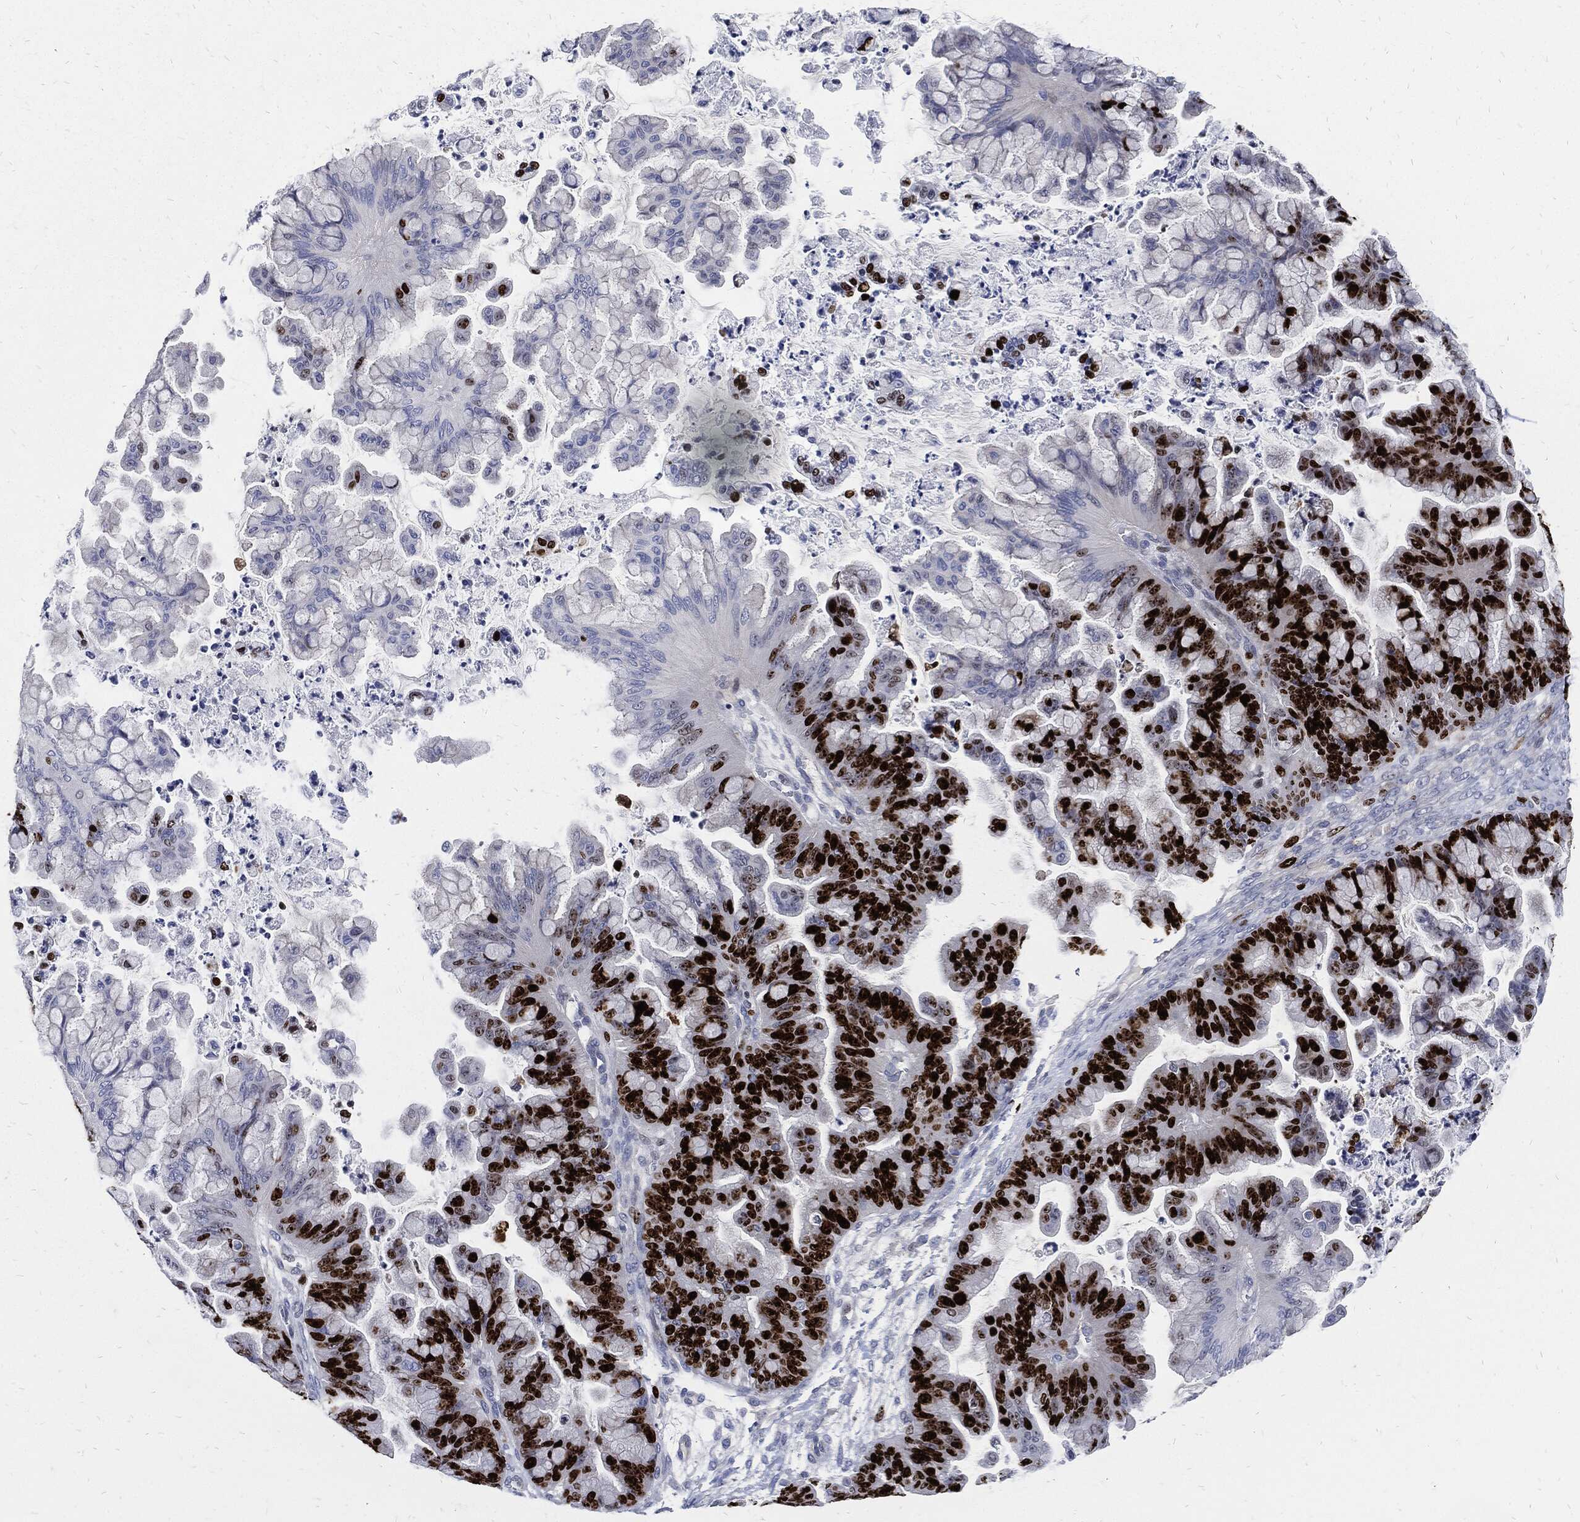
{"staining": {"intensity": "strong", "quantity": ">75%", "location": "nuclear"}, "tissue": "ovarian cancer", "cell_type": "Tumor cells", "image_type": "cancer", "snomed": [{"axis": "morphology", "description": "Cystadenocarcinoma, mucinous, NOS"}, {"axis": "topography", "description": "Ovary"}], "caption": "DAB immunohistochemical staining of ovarian cancer reveals strong nuclear protein staining in approximately >75% of tumor cells.", "gene": "MKI67", "patient": {"sex": "female", "age": 67}}